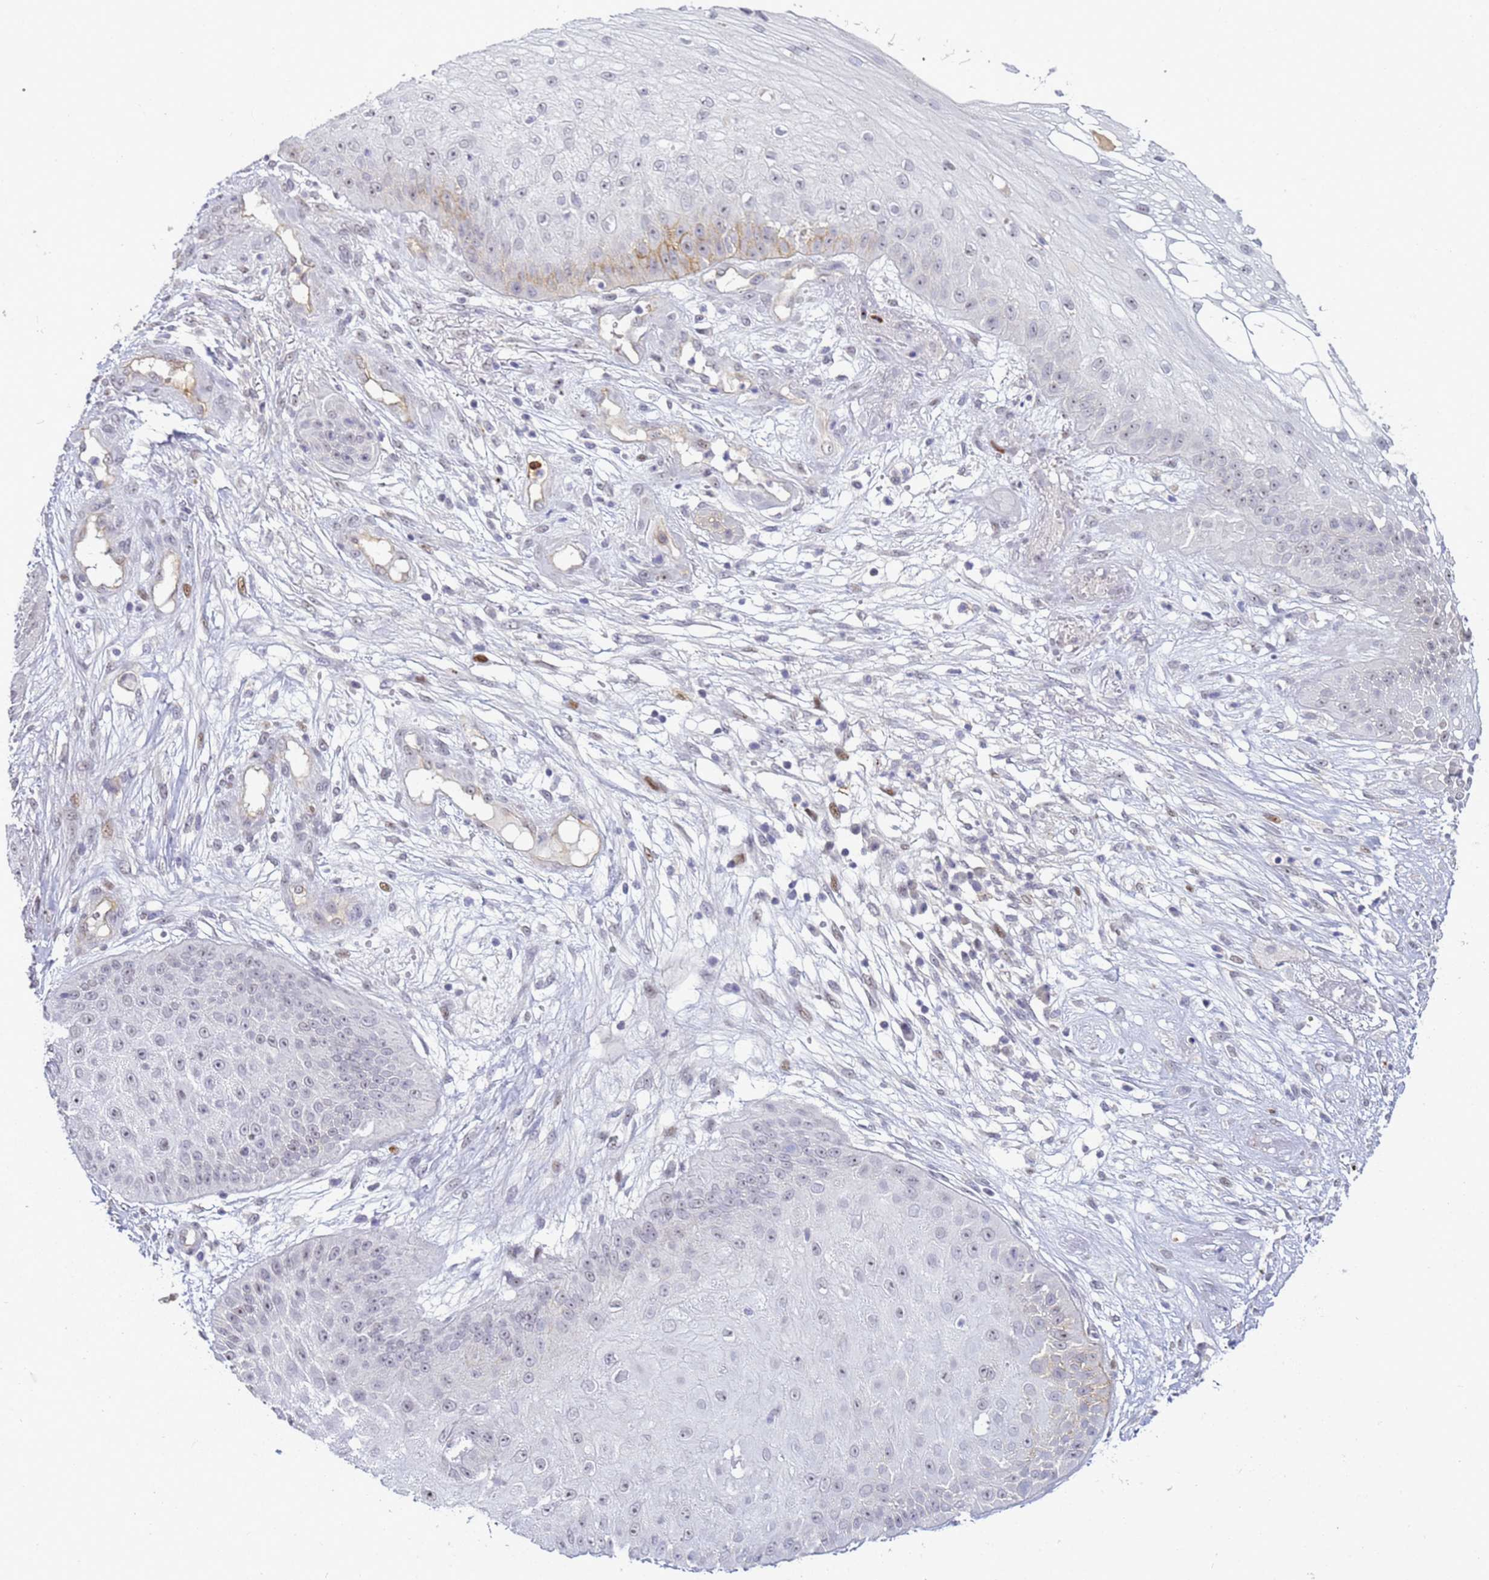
{"staining": {"intensity": "weak", "quantity": "<25%", "location": "cytoplasmic/membranous"}, "tissue": "skin cancer", "cell_type": "Tumor cells", "image_type": "cancer", "snomed": [{"axis": "morphology", "description": "Squamous cell carcinoma, NOS"}, {"axis": "topography", "description": "Skin"}], "caption": "This histopathology image is of skin squamous cell carcinoma stained with immunohistochemistry (IHC) to label a protein in brown with the nuclei are counter-stained blue. There is no staining in tumor cells.", "gene": "GON4L", "patient": {"sex": "male", "age": 70}}